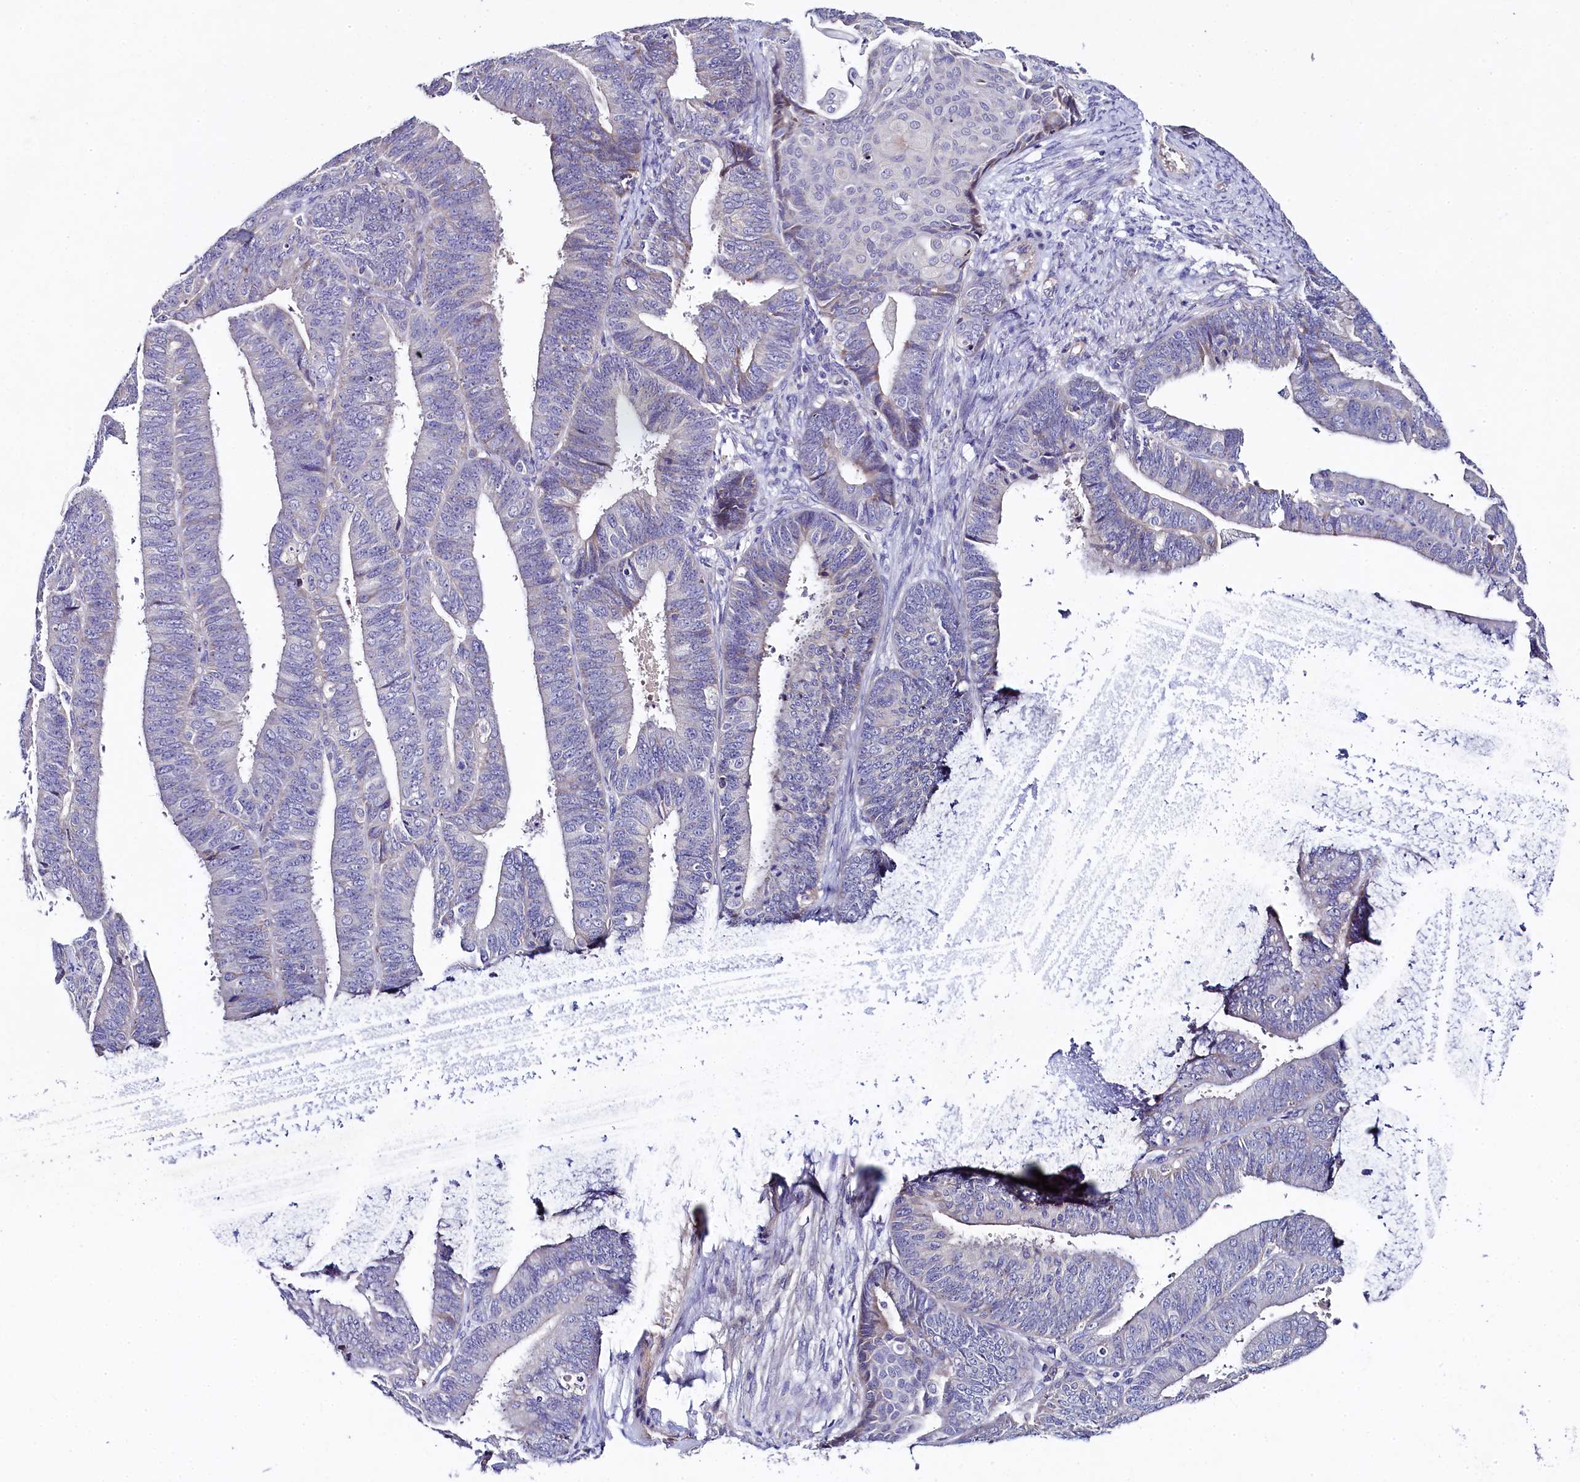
{"staining": {"intensity": "negative", "quantity": "none", "location": "none"}, "tissue": "endometrial cancer", "cell_type": "Tumor cells", "image_type": "cancer", "snomed": [{"axis": "morphology", "description": "Adenocarcinoma, NOS"}, {"axis": "topography", "description": "Endometrium"}], "caption": "DAB immunohistochemical staining of human endometrial cancer (adenocarcinoma) shows no significant staining in tumor cells.", "gene": "FXYD6", "patient": {"sex": "female", "age": 73}}